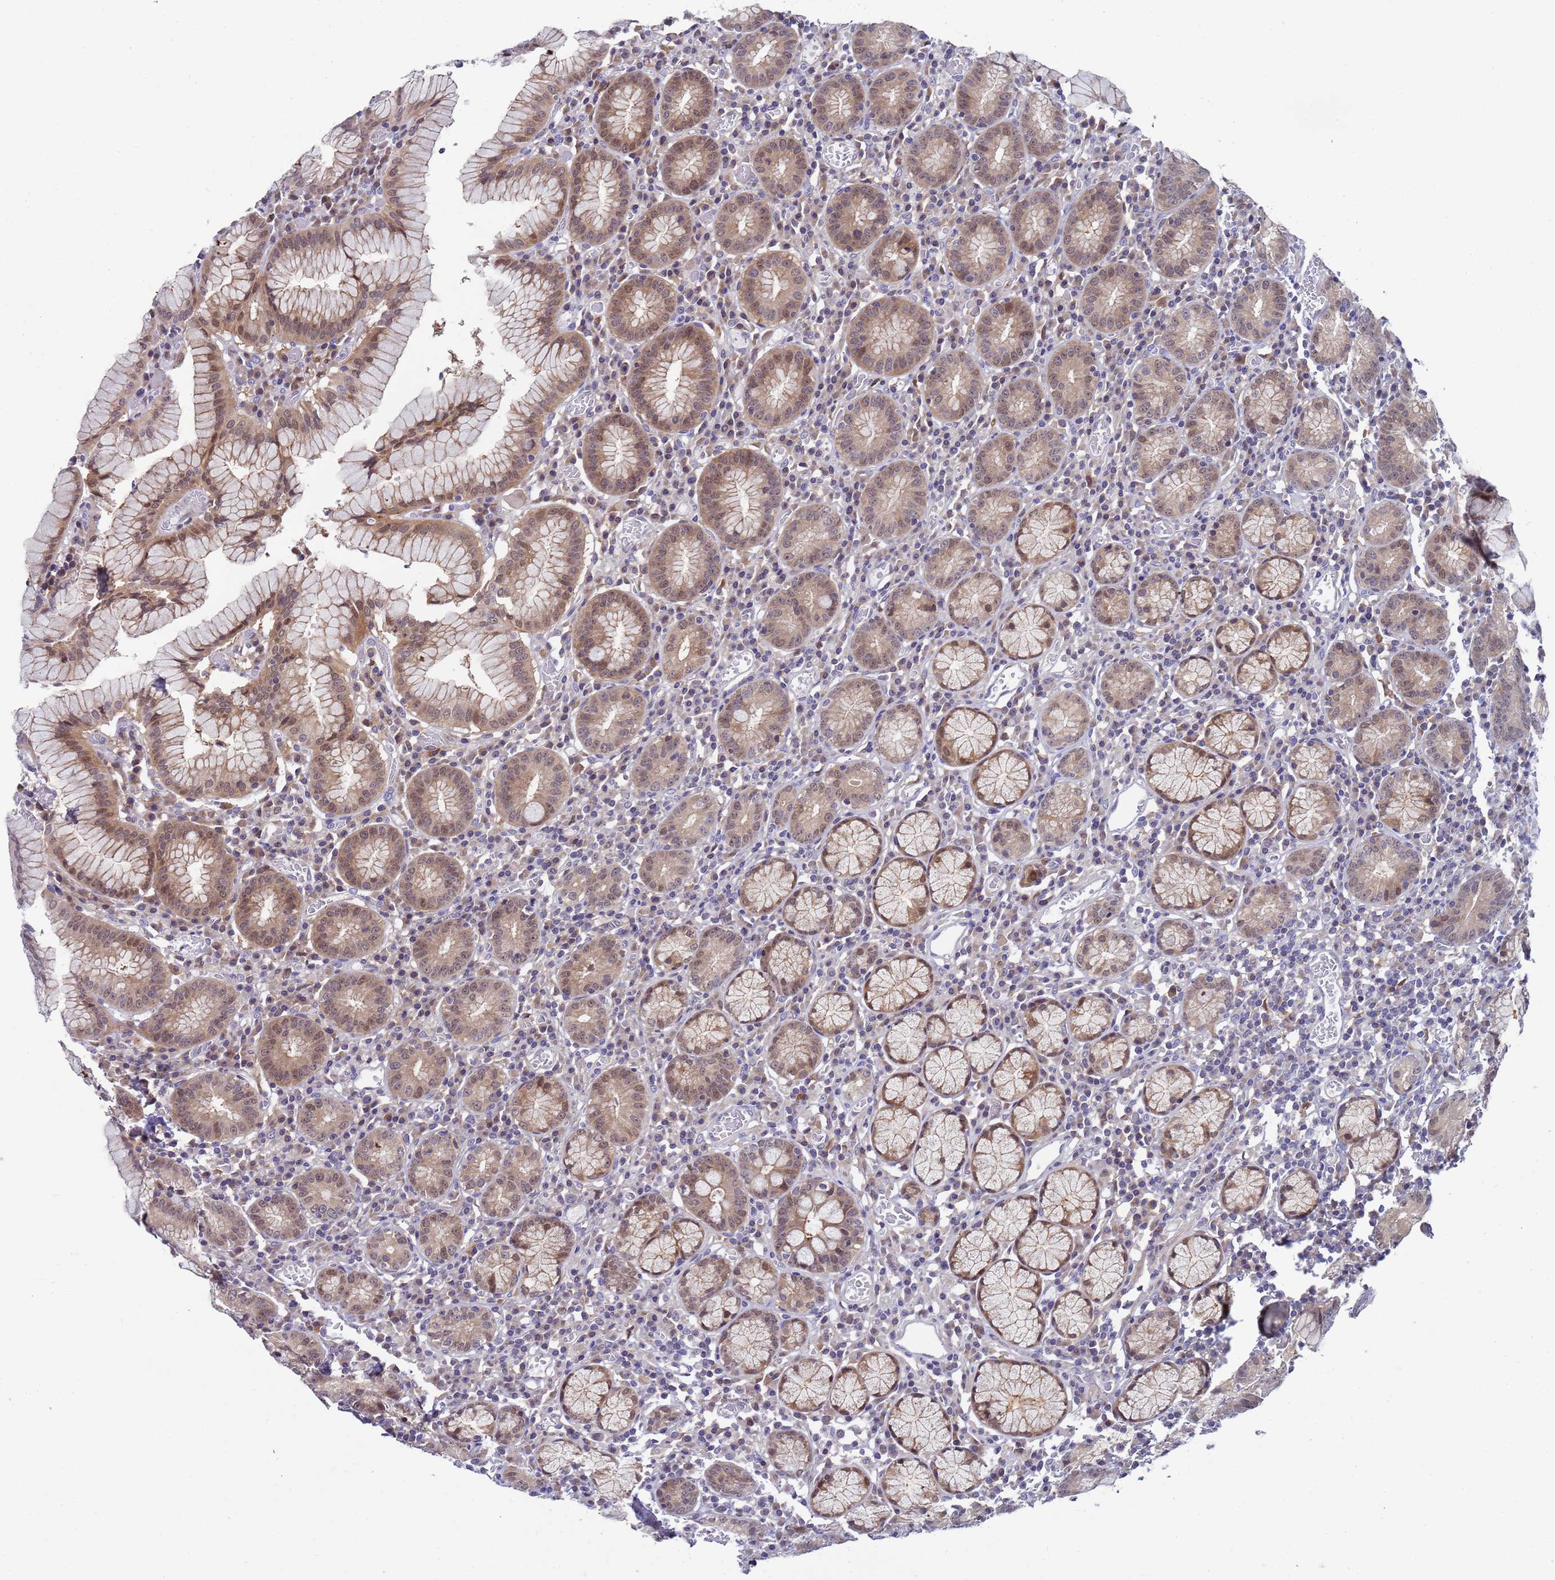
{"staining": {"intensity": "moderate", "quantity": ">75%", "location": "cytoplasmic/membranous,nuclear"}, "tissue": "stomach", "cell_type": "Glandular cells", "image_type": "normal", "snomed": [{"axis": "morphology", "description": "Normal tissue, NOS"}, {"axis": "topography", "description": "Stomach"}], "caption": "Protein staining shows moderate cytoplasmic/membranous,nuclear staining in approximately >75% of glandular cells in unremarkable stomach. (DAB (3,3'-diaminobenzidine) IHC, brown staining for protein, blue staining for nuclei).", "gene": "ENOSF1", "patient": {"sex": "male", "age": 55}}